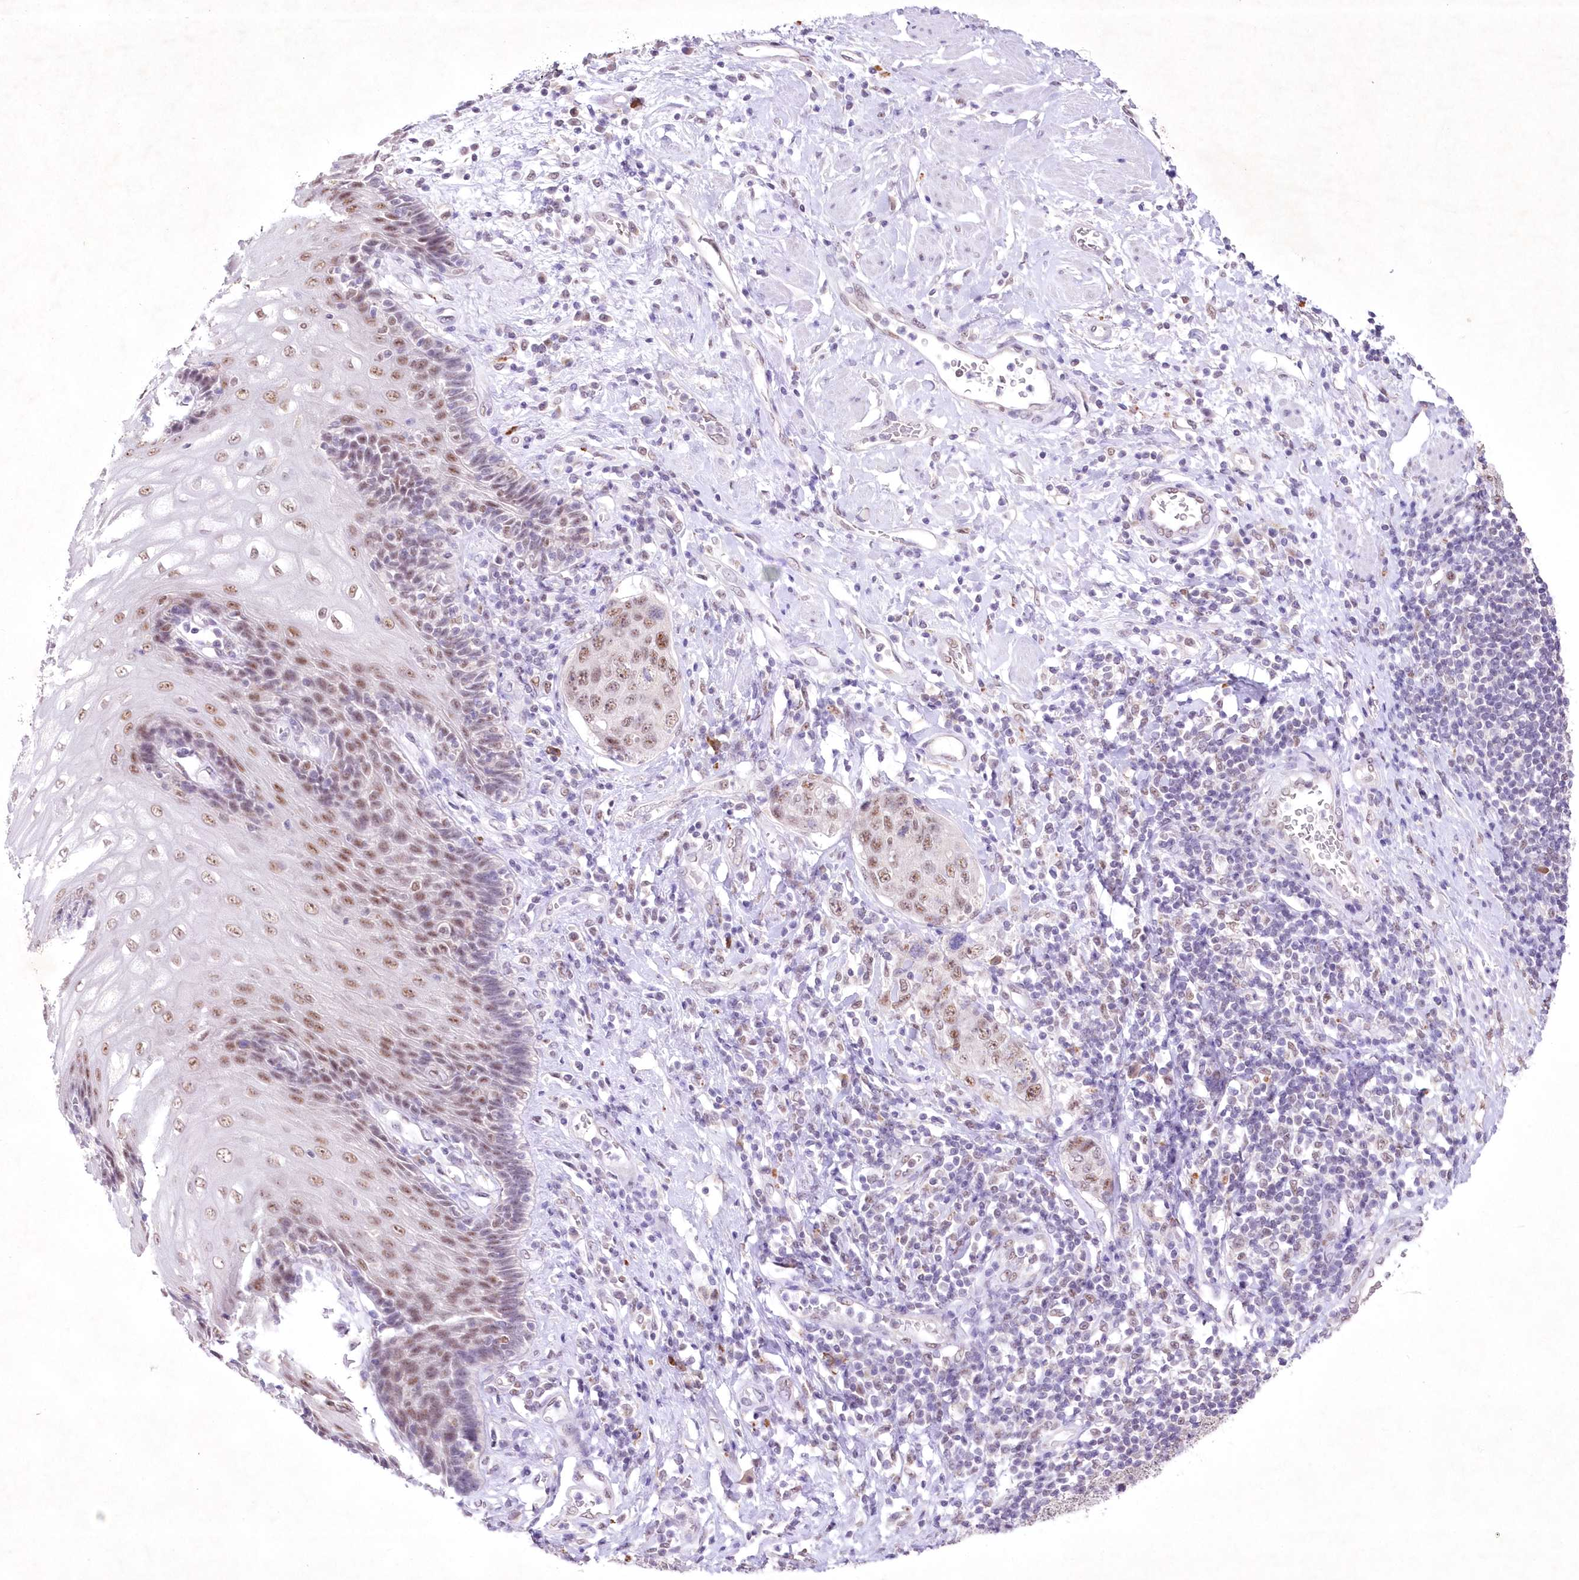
{"staining": {"intensity": "moderate", "quantity": ">75%", "location": "nuclear"}, "tissue": "stomach cancer", "cell_type": "Tumor cells", "image_type": "cancer", "snomed": [{"axis": "morphology", "description": "Adenocarcinoma, NOS"}, {"axis": "topography", "description": "Stomach"}], "caption": "The immunohistochemical stain shows moderate nuclear staining in tumor cells of stomach cancer (adenocarcinoma) tissue.", "gene": "RBM27", "patient": {"sex": "male", "age": 48}}